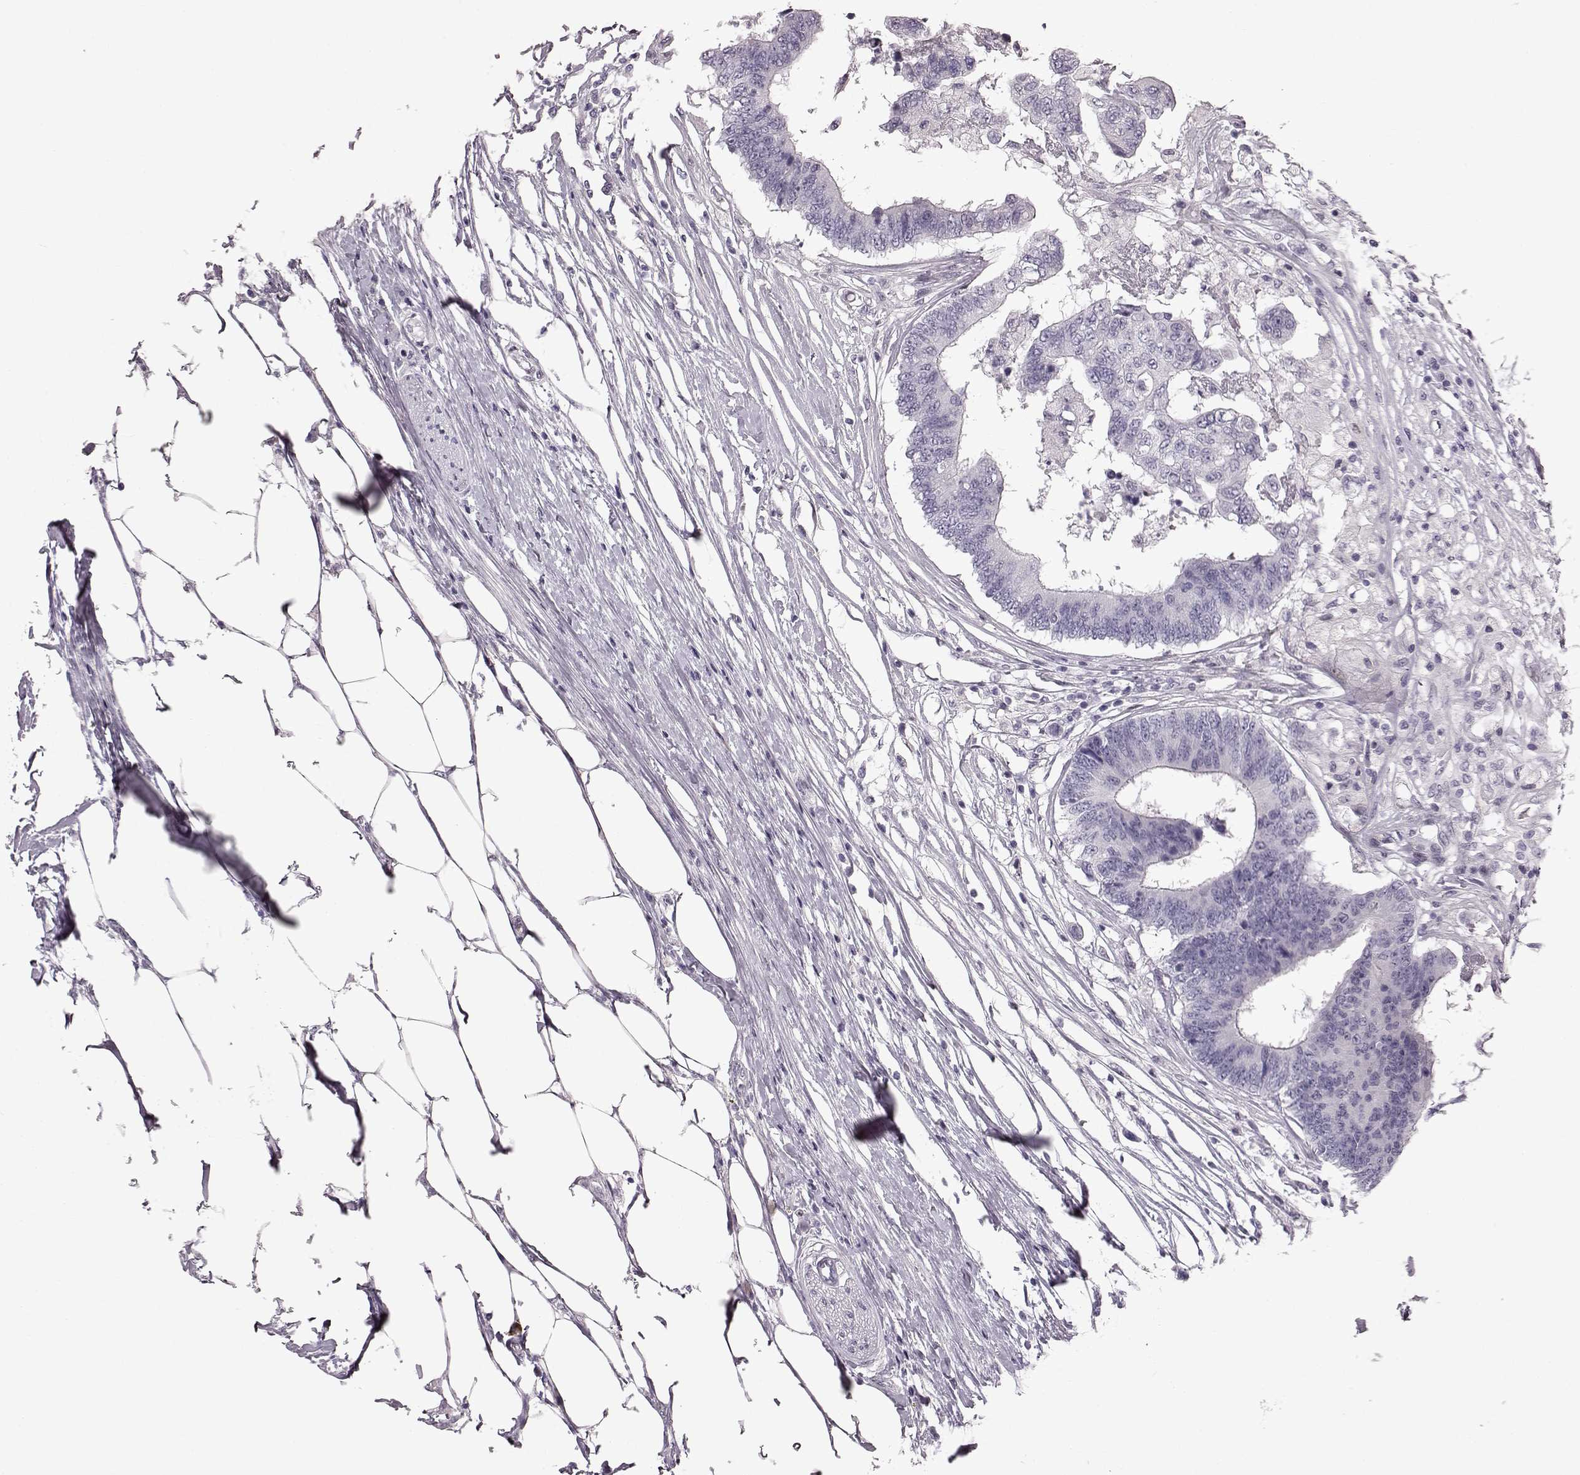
{"staining": {"intensity": "negative", "quantity": "none", "location": "none"}, "tissue": "colorectal cancer", "cell_type": "Tumor cells", "image_type": "cancer", "snomed": [{"axis": "morphology", "description": "Adenocarcinoma, NOS"}, {"axis": "topography", "description": "Colon"}], "caption": "A photomicrograph of human colorectal cancer (adenocarcinoma) is negative for staining in tumor cells.", "gene": "TCHHL1", "patient": {"sex": "female", "age": 48}}